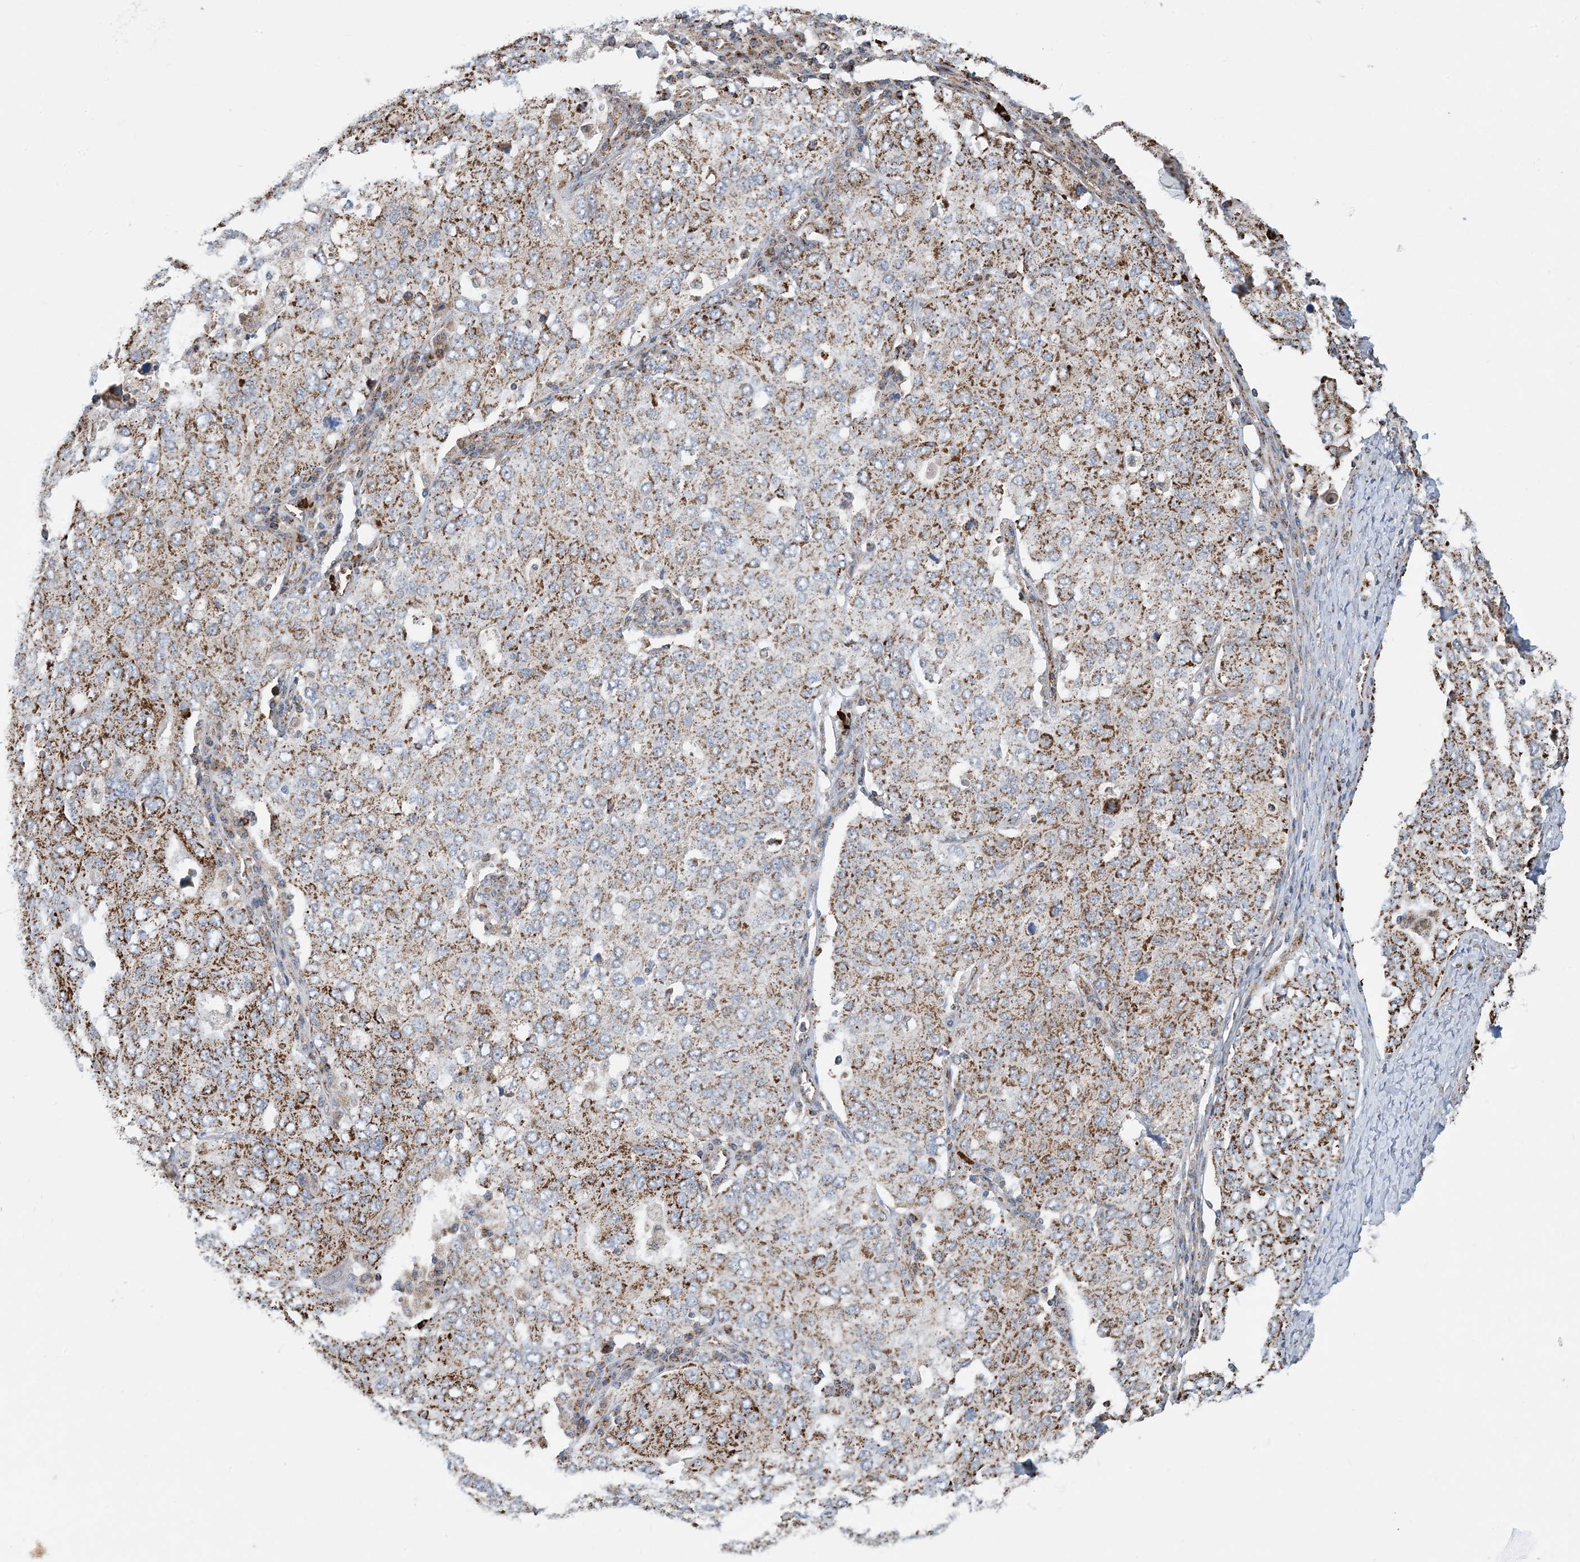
{"staining": {"intensity": "moderate", "quantity": ">75%", "location": "cytoplasmic/membranous"}, "tissue": "ovarian cancer", "cell_type": "Tumor cells", "image_type": "cancer", "snomed": [{"axis": "morphology", "description": "Carcinoma, endometroid"}, {"axis": "topography", "description": "Ovary"}], "caption": "Tumor cells demonstrate moderate cytoplasmic/membranous expression in approximately >75% of cells in ovarian cancer.", "gene": "PCDHGA1", "patient": {"sex": "female", "age": 62}}